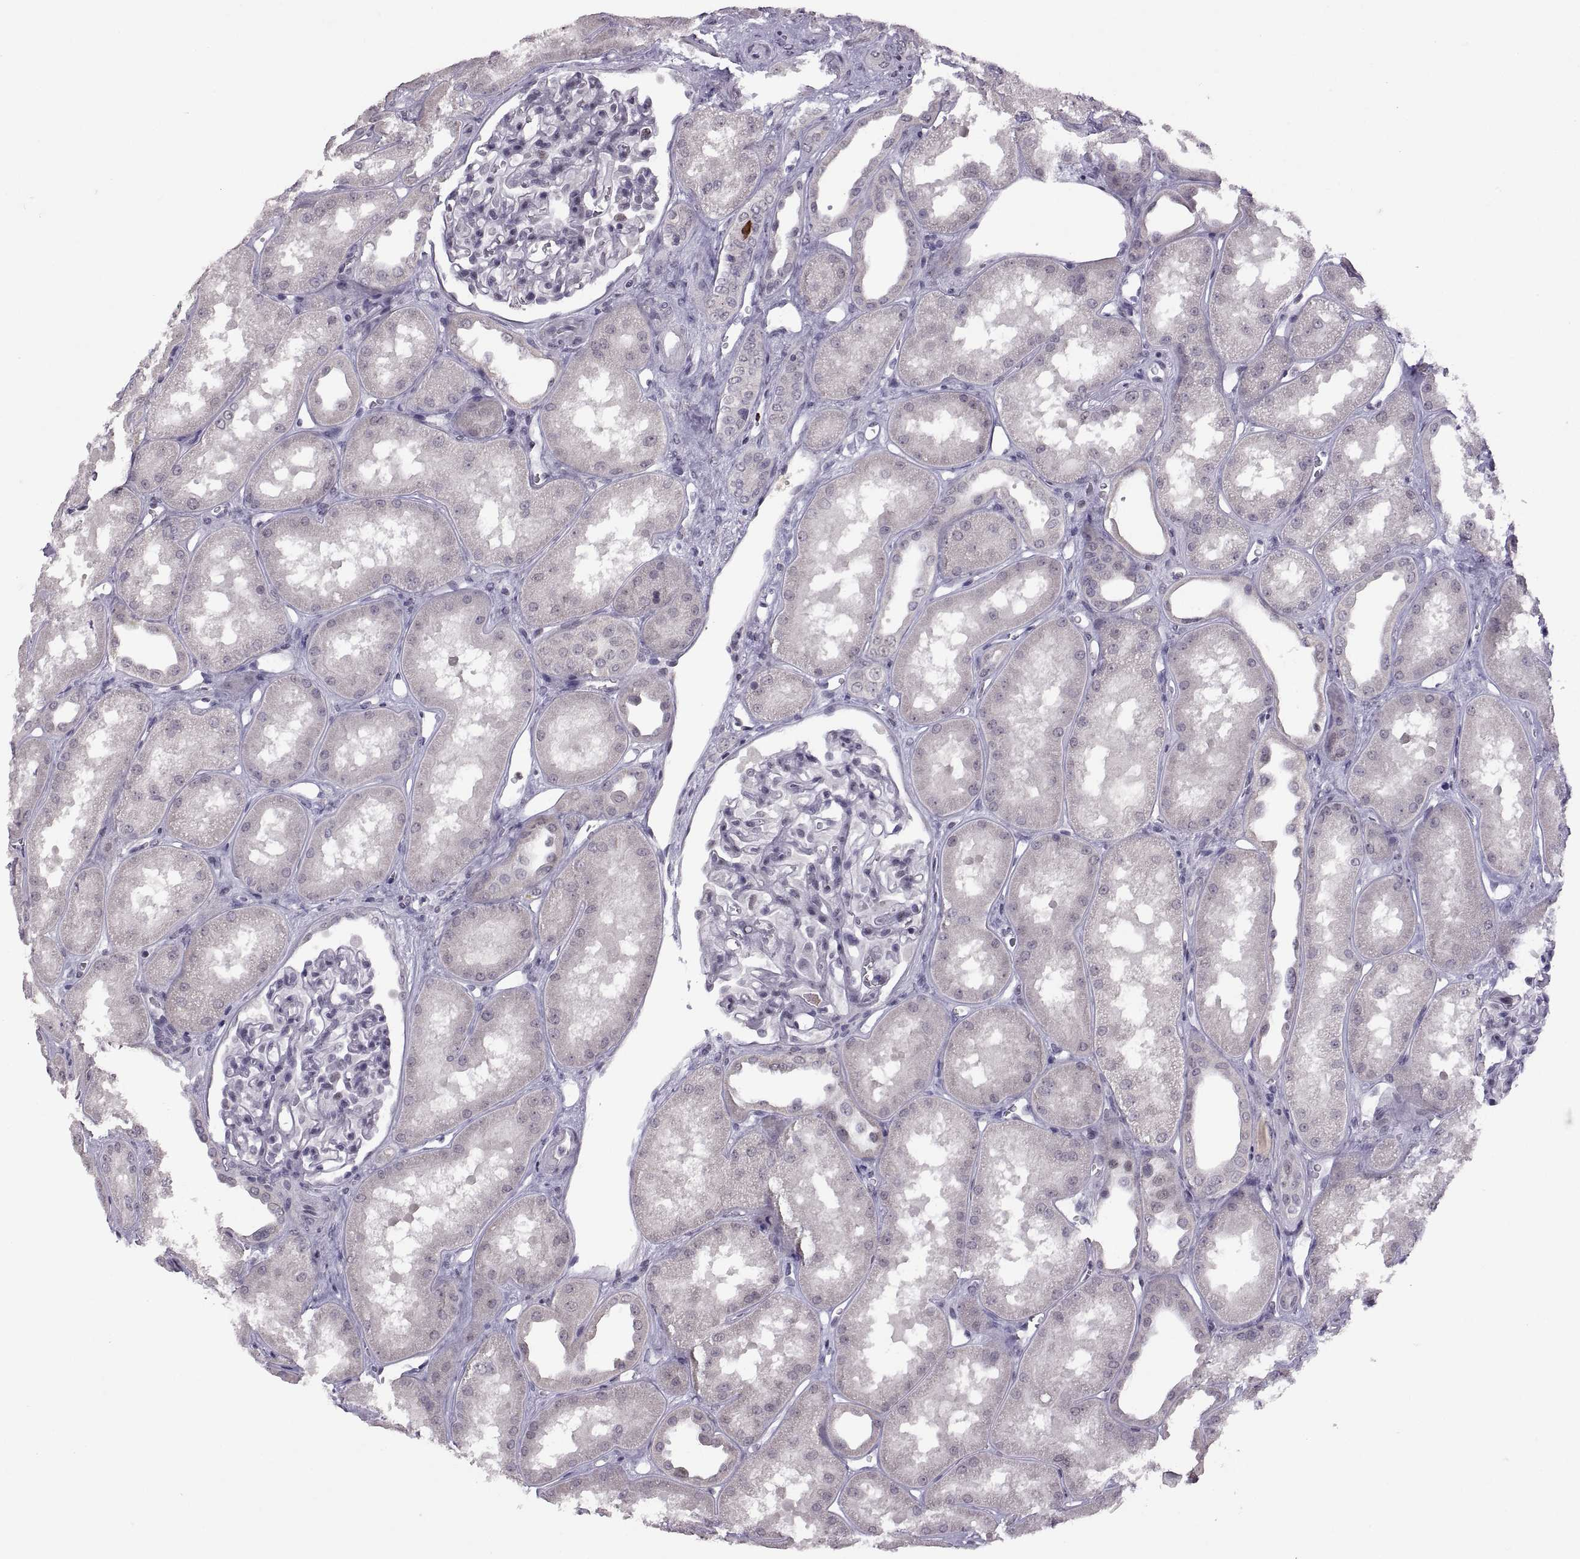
{"staining": {"intensity": "negative", "quantity": "none", "location": "none"}, "tissue": "kidney", "cell_type": "Cells in glomeruli", "image_type": "normal", "snomed": [{"axis": "morphology", "description": "Normal tissue, NOS"}, {"axis": "topography", "description": "Kidney"}], "caption": "The image displays no staining of cells in glomeruli in unremarkable kidney.", "gene": "NEK2", "patient": {"sex": "male", "age": 61}}